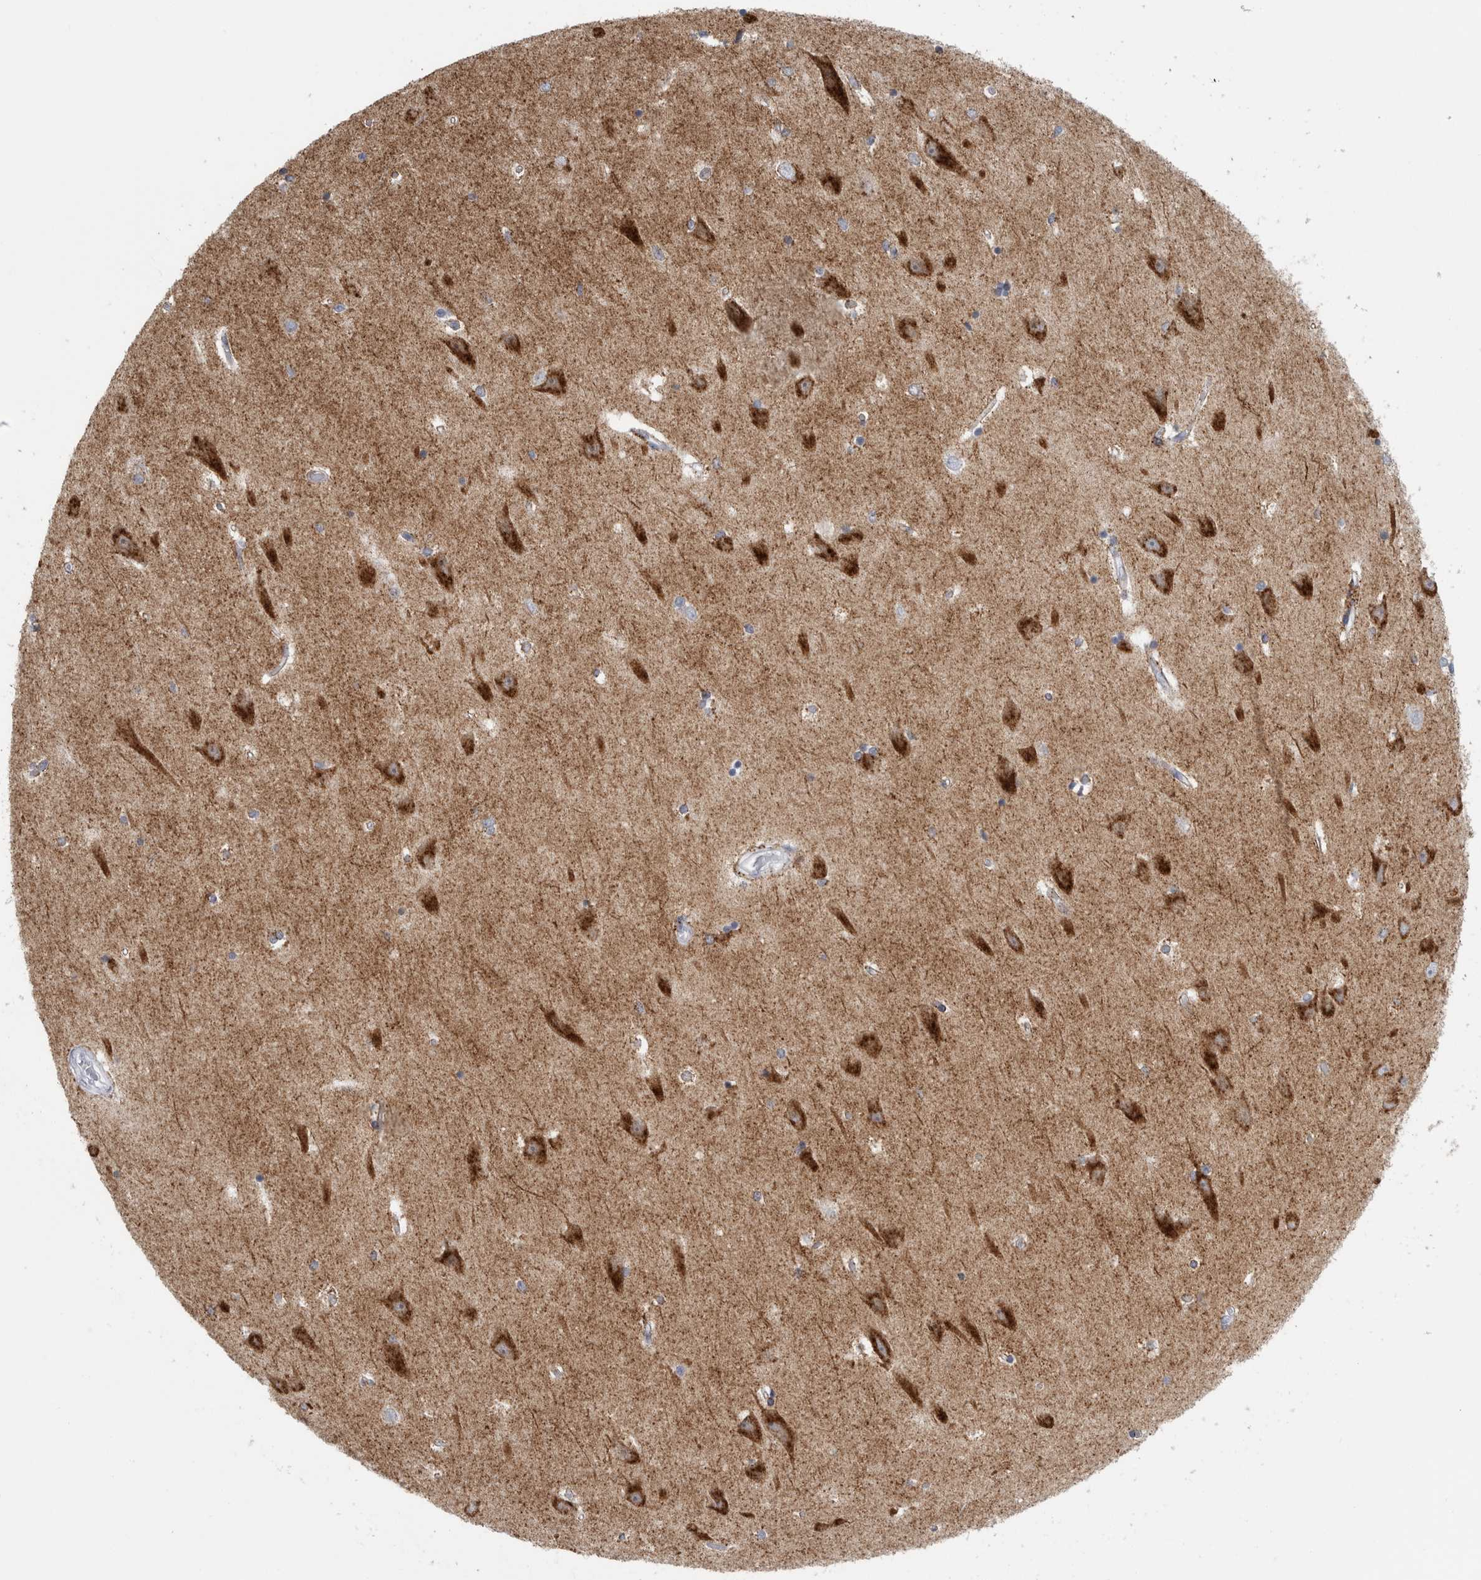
{"staining": {"intensity": "weak", "quantity": "<25%", "location": "cytoplasmic/membranous"}, "tissue": "hippocampus", "cell_type": "Glial cells", "image_type": "normal", "snomed": [{"axis": "morphology", "description": "Normal tissue, NOS"}, {"axis": "topography", "description": "Hippocampus"}], "caption": "Immunohistochemistry histopathology image of normal hippocampus: human hippocampus stained with DAB shows no significant protein positivity in glial cells. (Brightfield microscopy of DAB (3,3'-diaminobenzidine) immunohistochemistry at high magnification).", "gene": "CPE", "patient": {"sex": "male", "age": 45}}